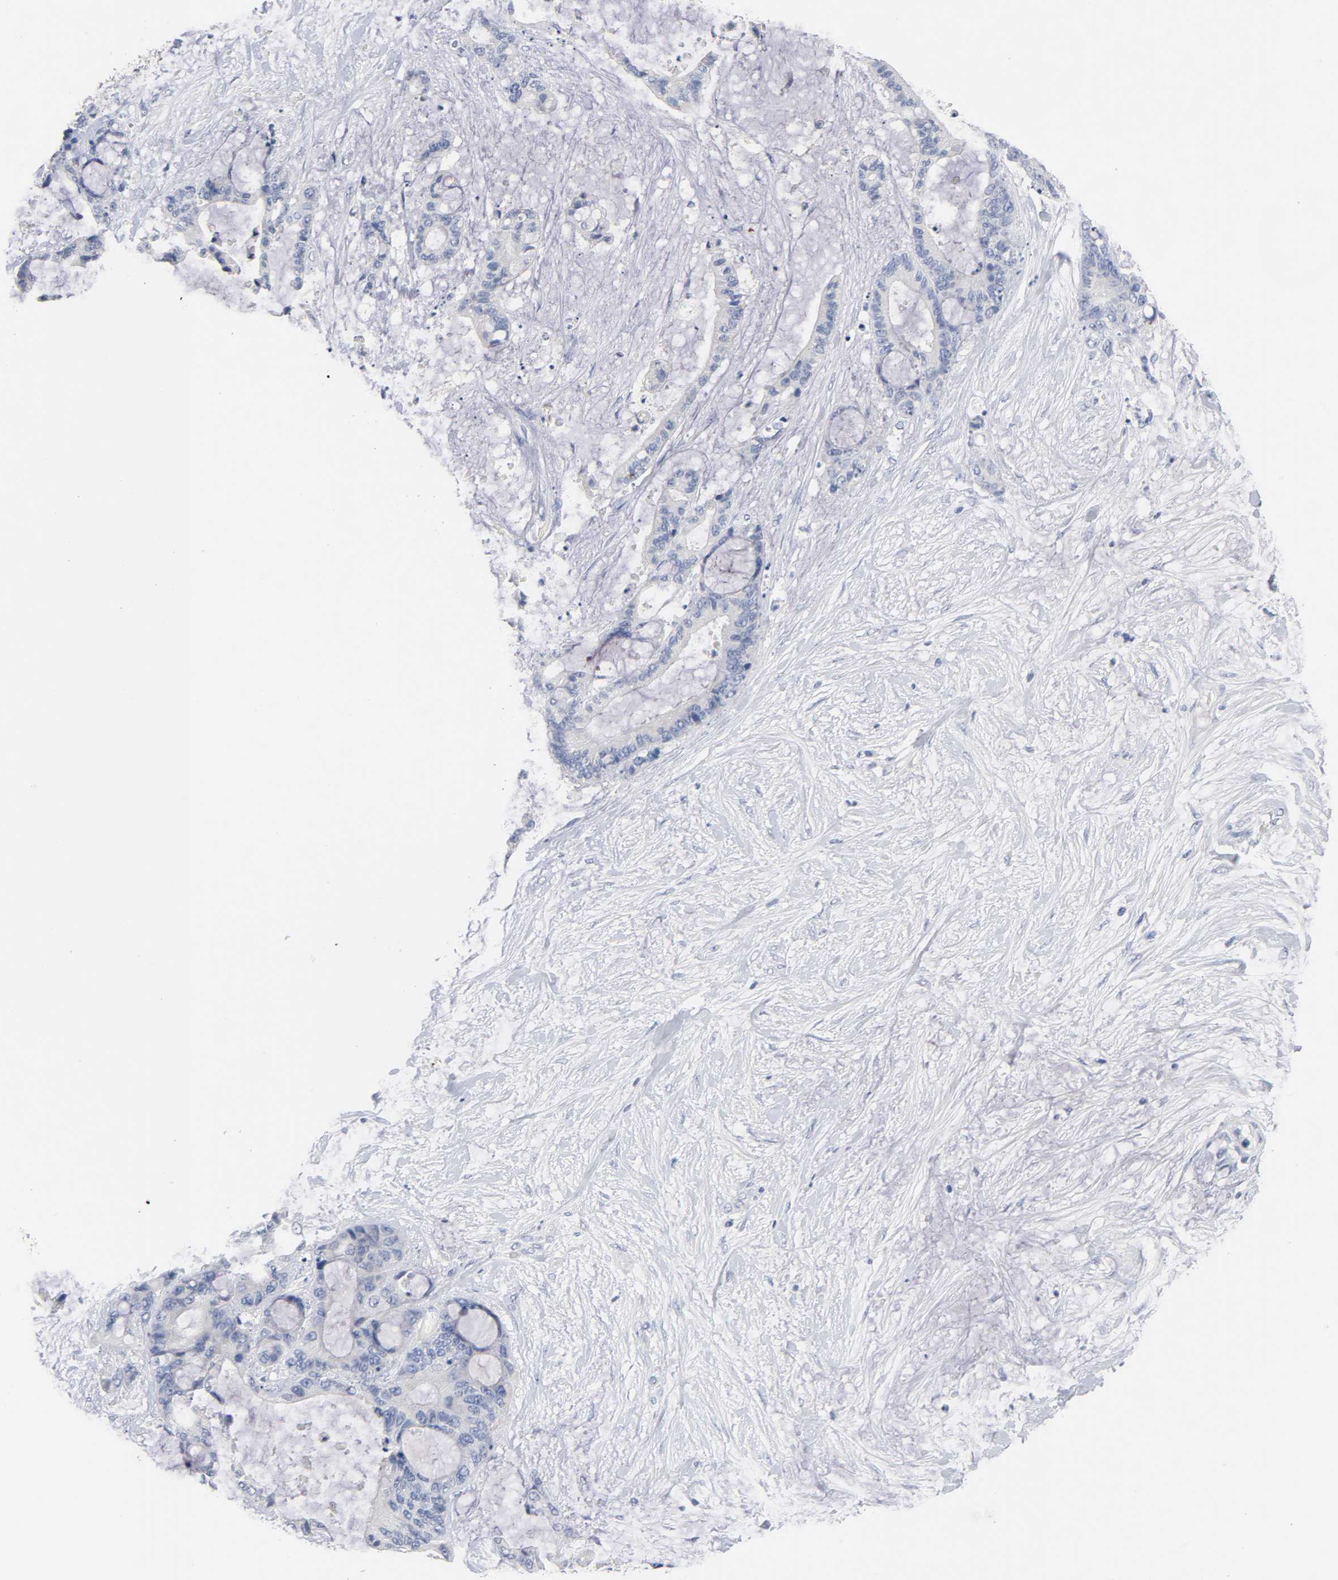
{"staining": {"intensity": "negative", "quantity": "none", "location": "none"}, "tissue": "liver cancer", "cell_type": "Tumor cells", "image_type": "cancer", "snomed": [{"axis": "morphology", "description": "Cholangiocarcinoma"}, {"axis": "topography", "description": "Liver"}], "caption": "Histopathology image shows no significant protein staining in tumor cells of liver cancer.", "gene": "ZCCHC13", "patient": {"sex": "female", "age": 73}}